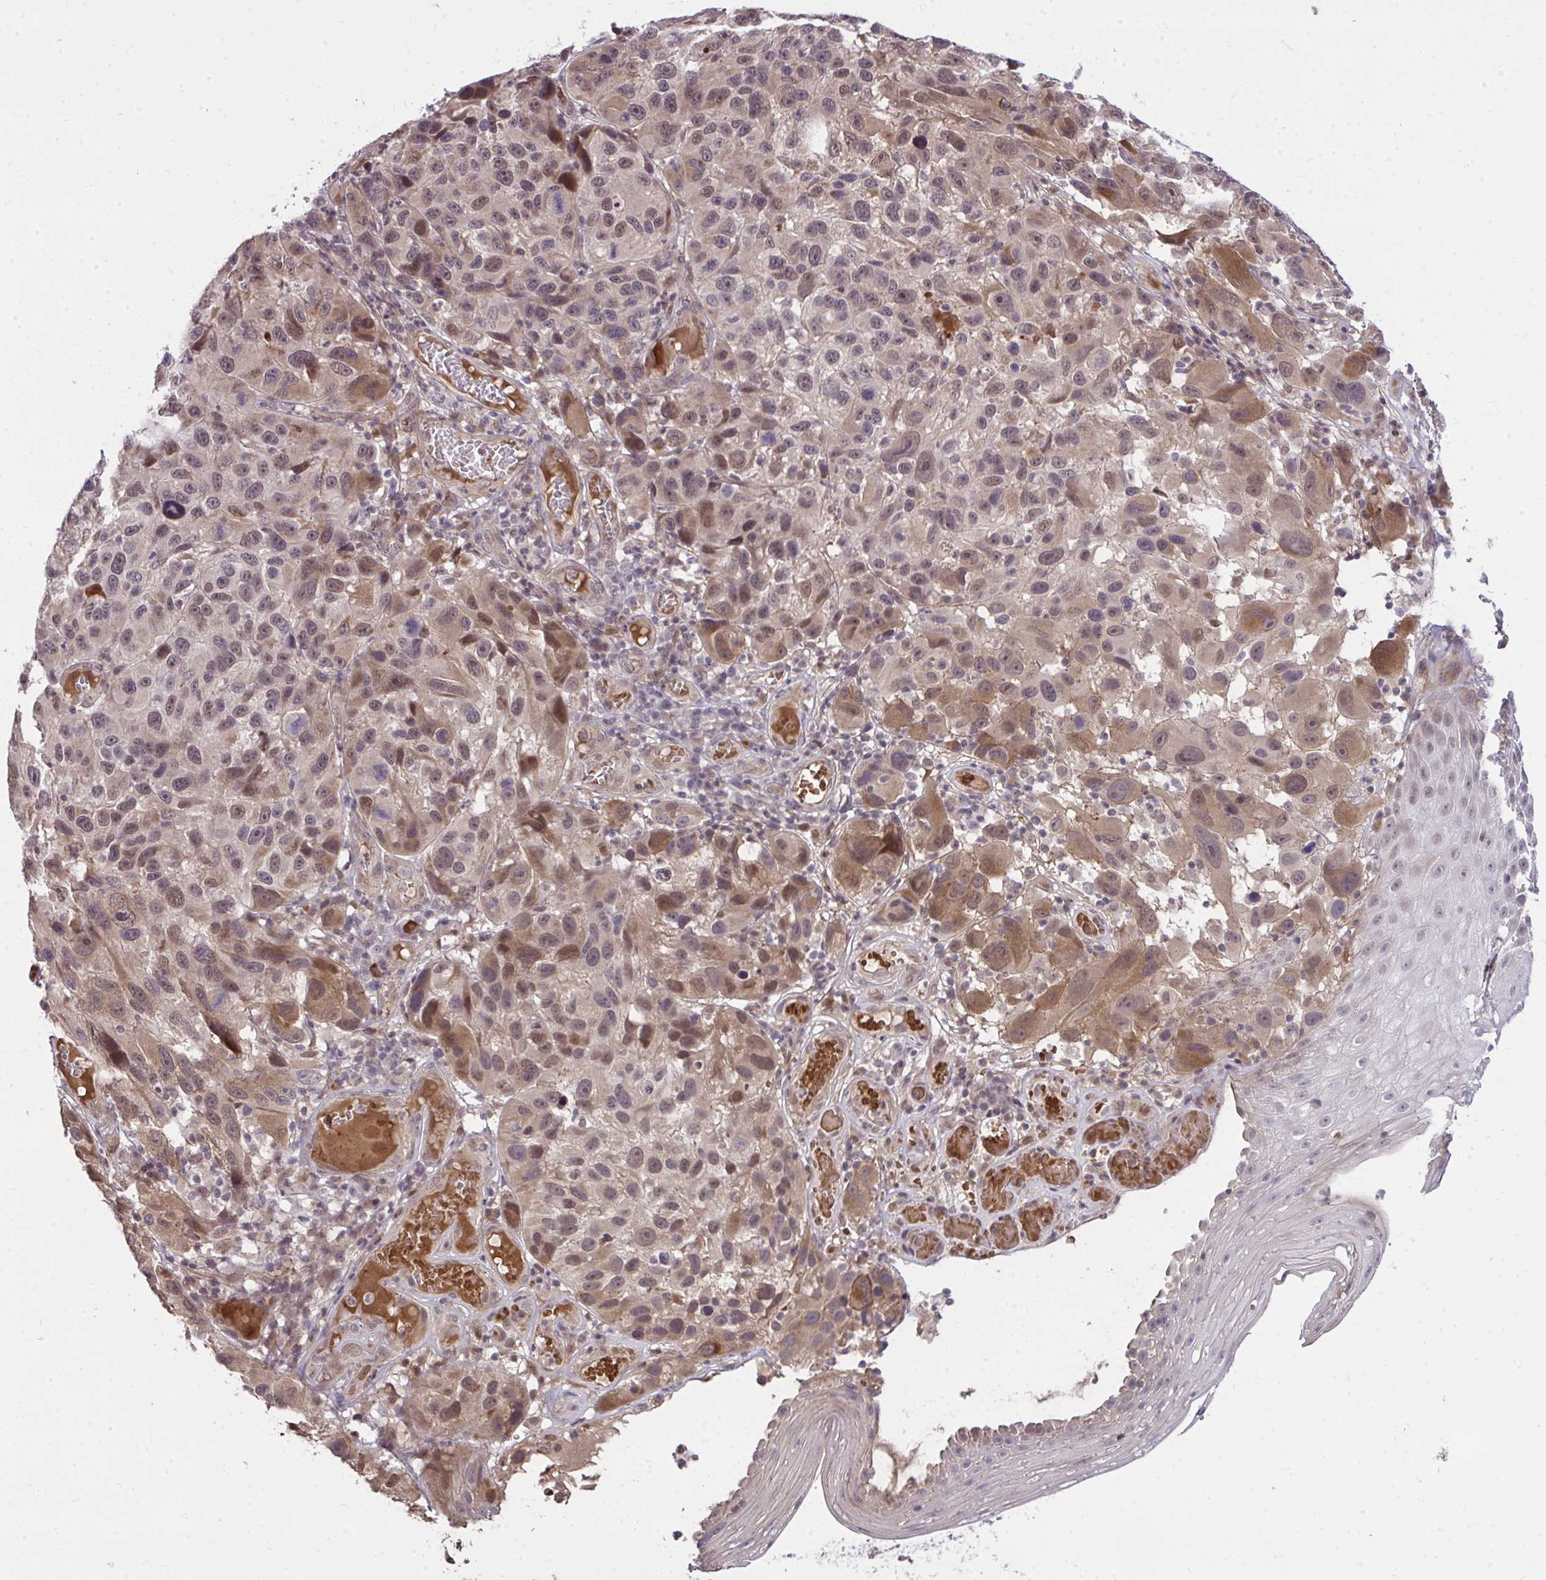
{"staining": {"intensity": "moderate", "quantity": ">75%", "location": "cytoplasmic/membranous,nuclear"}, "tissue": "melanoma", "cell_type": "Tumor cells", "image_type": "cancer", "snomed": [{"axis": "morphology", "description": "Malignant melanoma, NOS"}, {"axis": "topography", "description": "Skin"}], "caption": "Immunohistochemical staining of melanoma reveals medium levels of moderate cytoplasmic/membranous and nuclear protein expression in about >75% of tumor cells.", "gene": "ZSCAN9", "patient": {"sex": "male", "age": 53}}